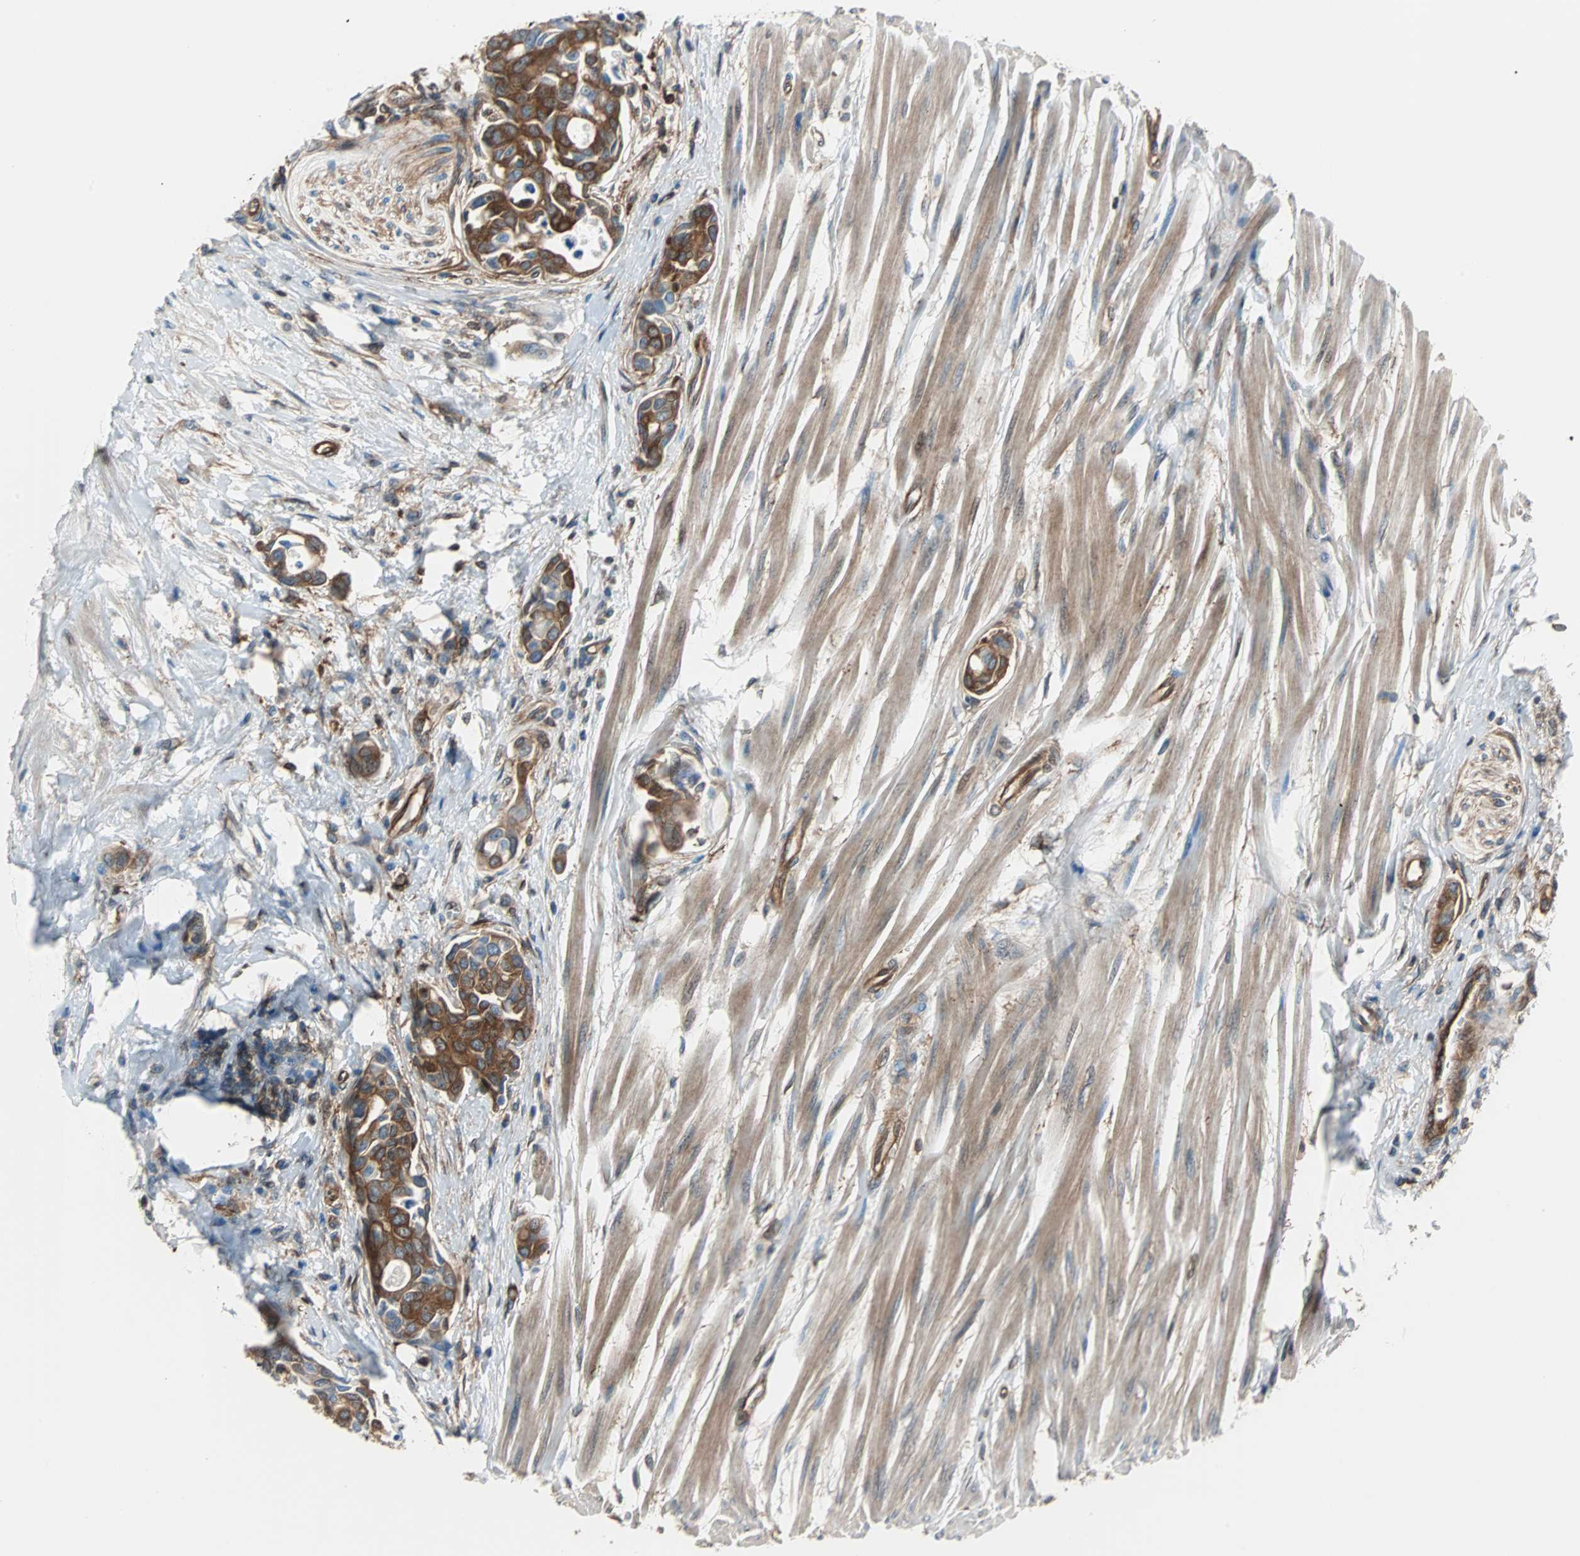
{"staining": {"intensity": "strong", "quantity": ">75%", "location": "cytoplasmic/membranous"}, "tissue": "urothelial cancer", "cell_type": "Tumor cells", "image_type": "cancer", "snomed": [{"axis": "morphology", "description": "Urothelial carcinoma, High grade"}, {"axis": "topography", "description": "Urinary bladder"}], "caption": "There is high levels of strong cytoplasmic/membranous expression in tumor cells of urothelial cancer, as demonstrated by immunohistochemical staining (brown color).", "gene": "RELA", "patient": {"sex": "male", "age": 78}}